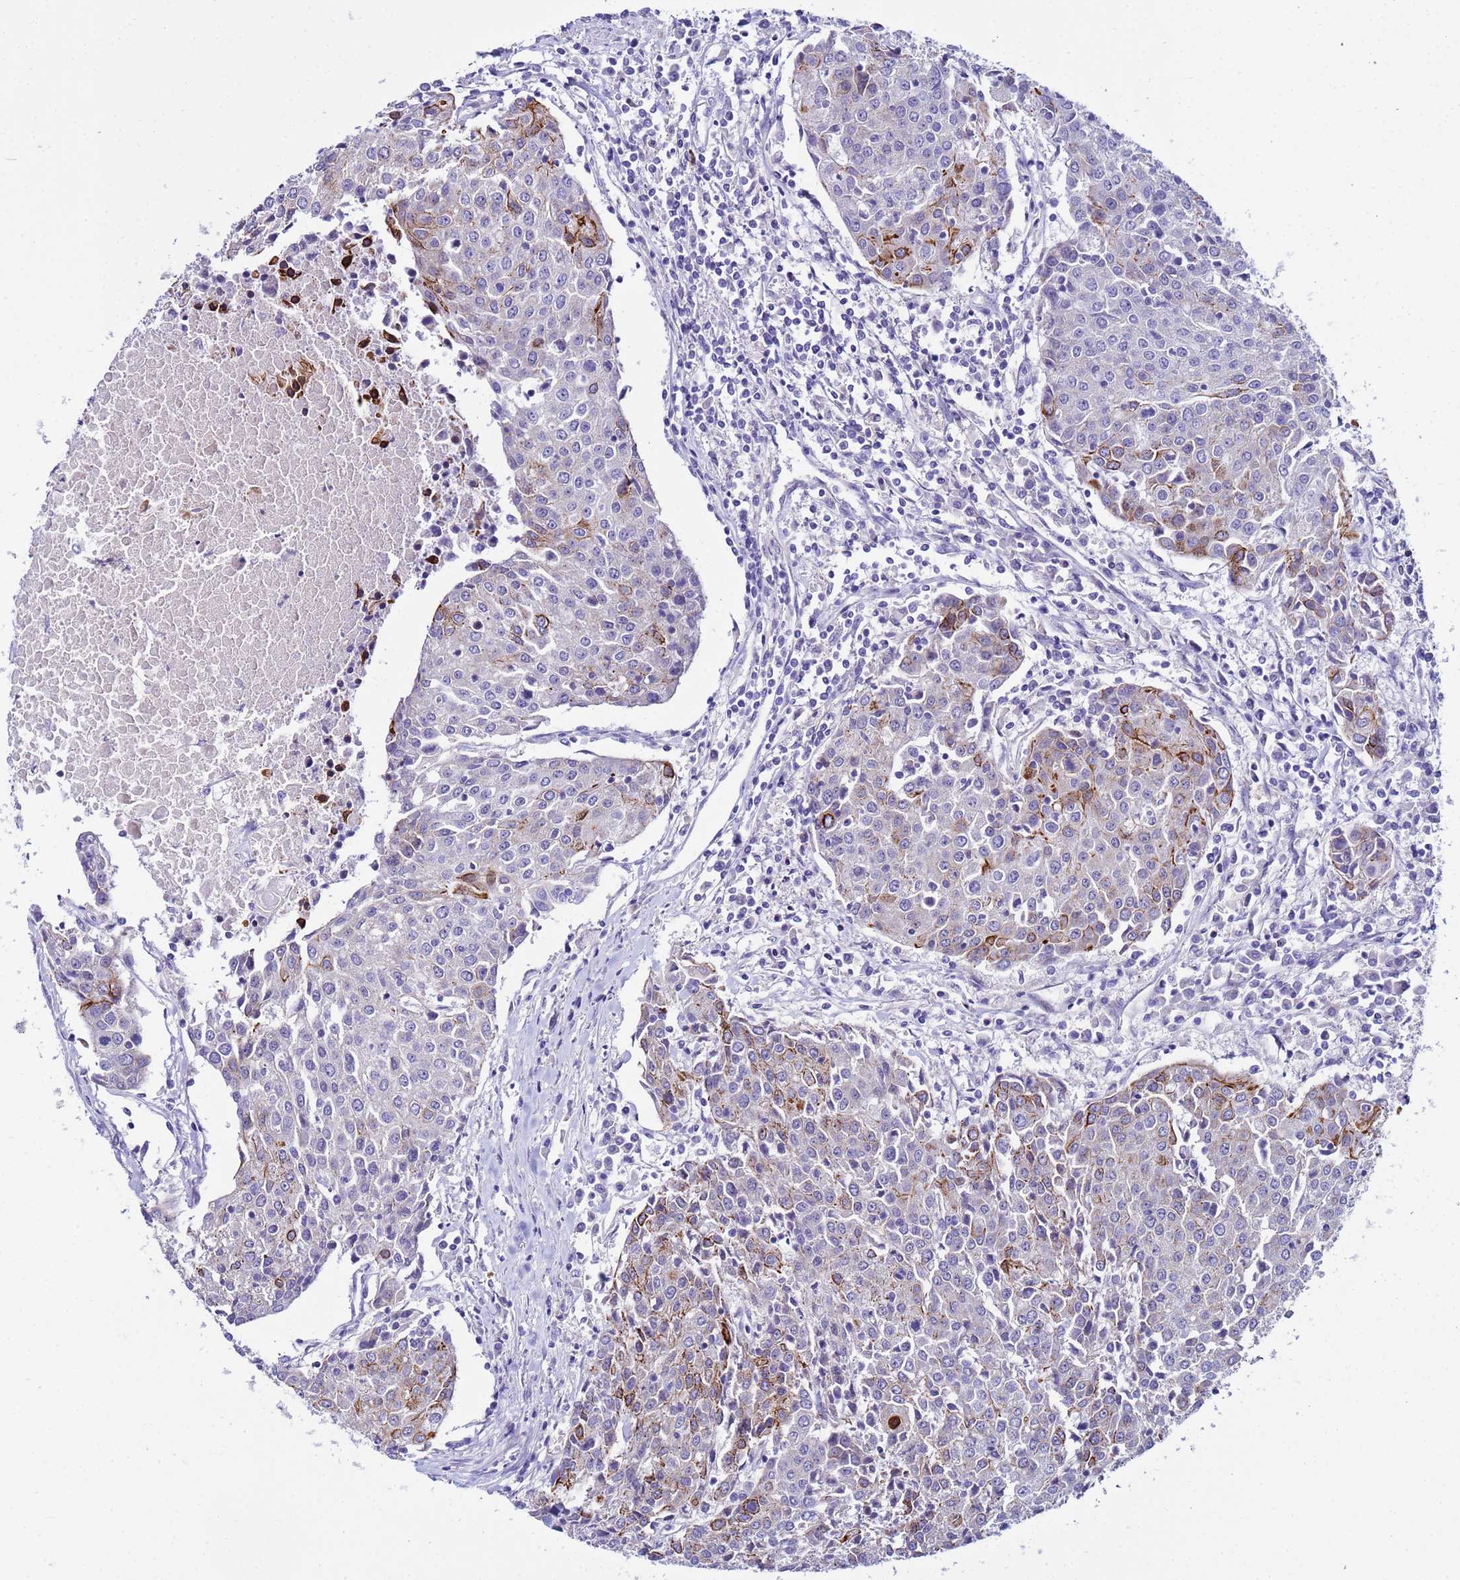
{"staining": {"intensity": "moderate", "quantity": "<25%", "location": "cytoplasmic/membranous"}, "tissue": "urothelial cancer", "cell_type": "Tumor cells", "image_type": "cancer", "snomed": [{"axis": "morphology", "description": "Urothelial carcinoma, High grade"}, {"axis": "topography", "description": "Urinary bladder"}], "caption": "This is an image of immunohistochemistry (IHC) staining of high-grade urothelial carcinoma, which shows moderate staining in the cytoplasmic/membranous of tumor cells.", "gene": "IGSF11", "patient": {"sex": "female", "age": 85}}